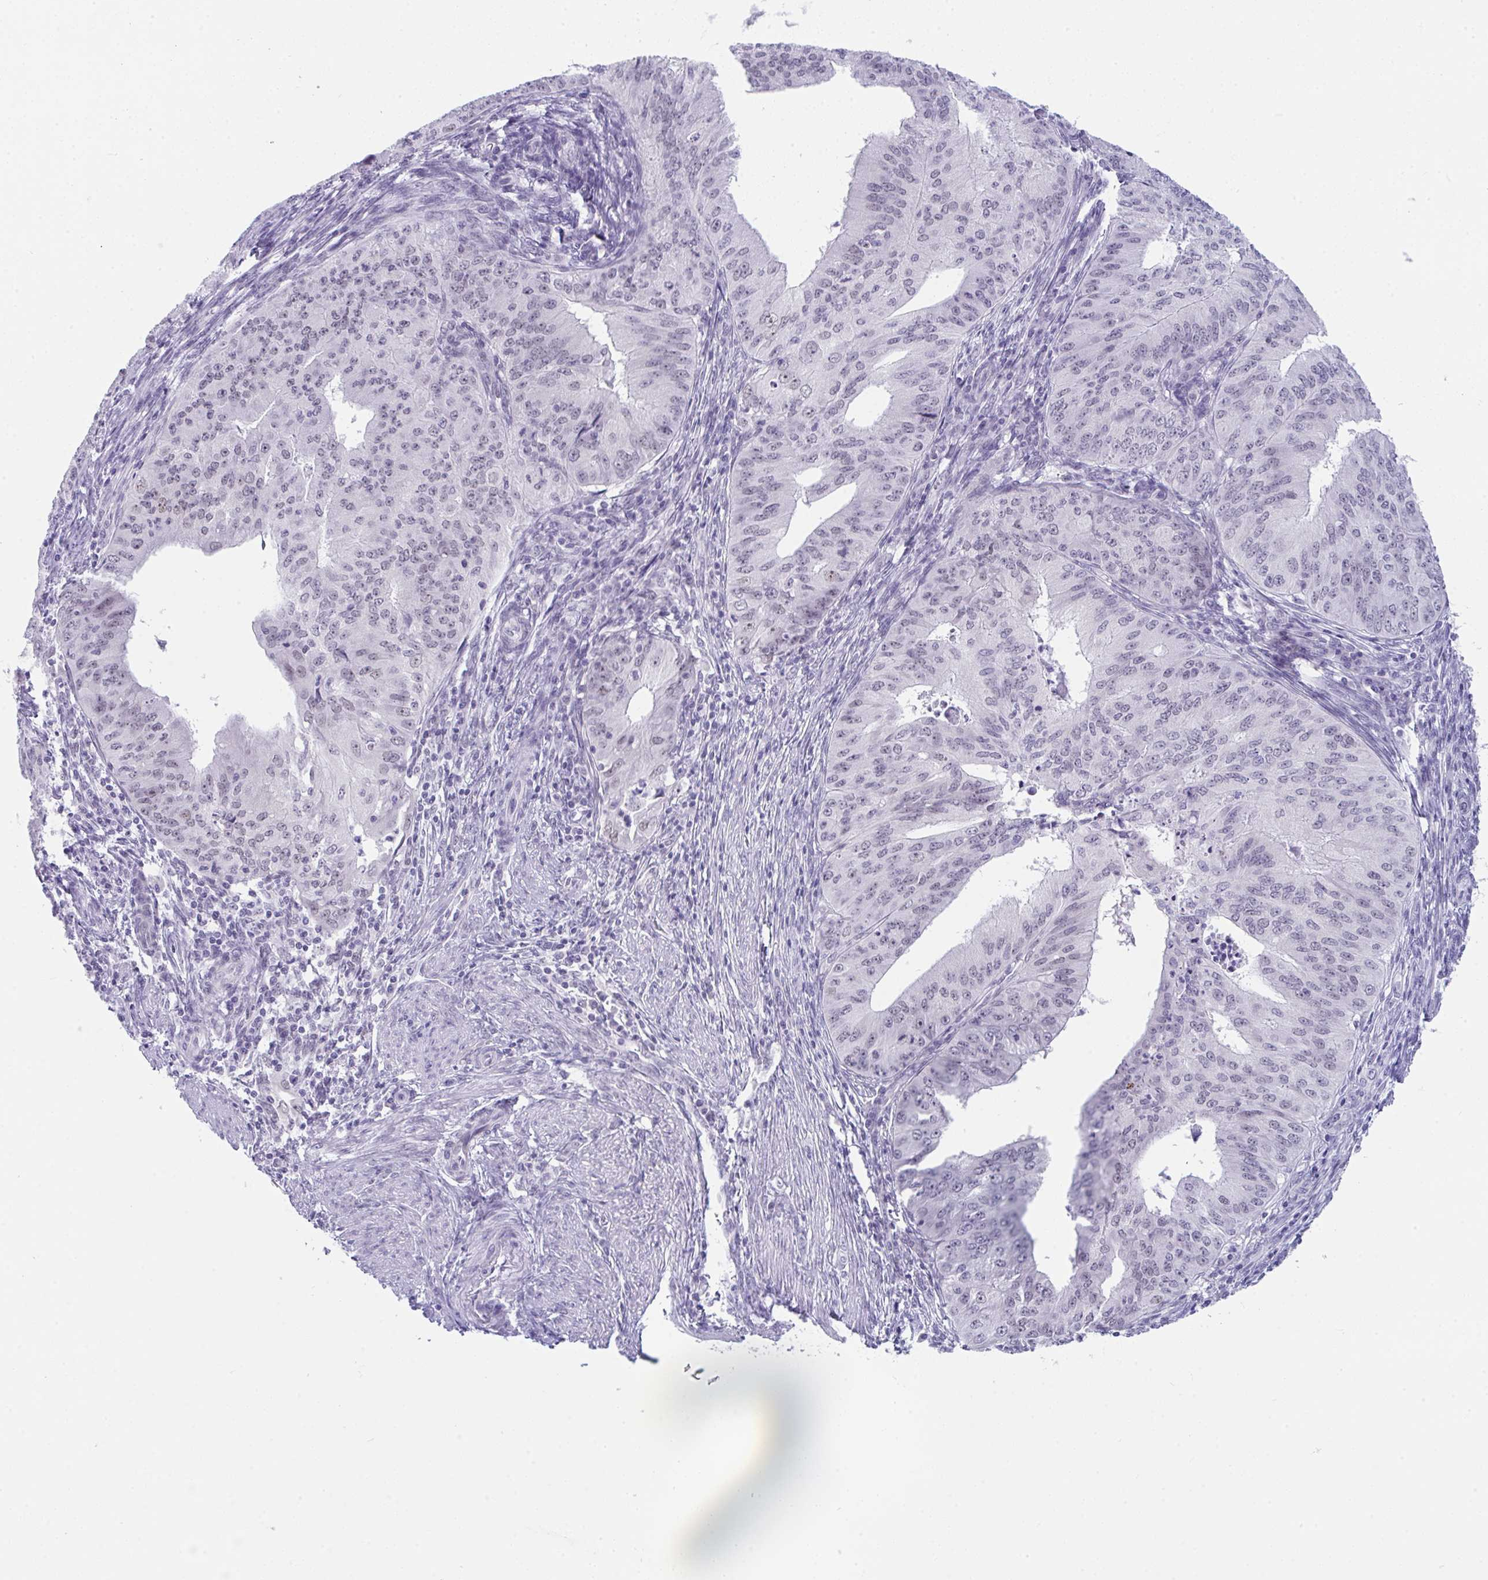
{"staining": {"intensity": "negative", "quantity": "none", "location": "none"}, "tissue": "endometrial cancer", "cell_type": "Tumor cells", "image_type": "cancer", "snomed": [{"axis": "morphology", "description": "Adenocarcinoma, NOS"}, {"axis": "topography", "description": "Endometrium"}], "caption": "Immunohistochemical staining of human endometrial cancer reveals no significant positivity in tumor cells.", "gene": "CDK13", "patient": {"sex": "female", "age": 50}}